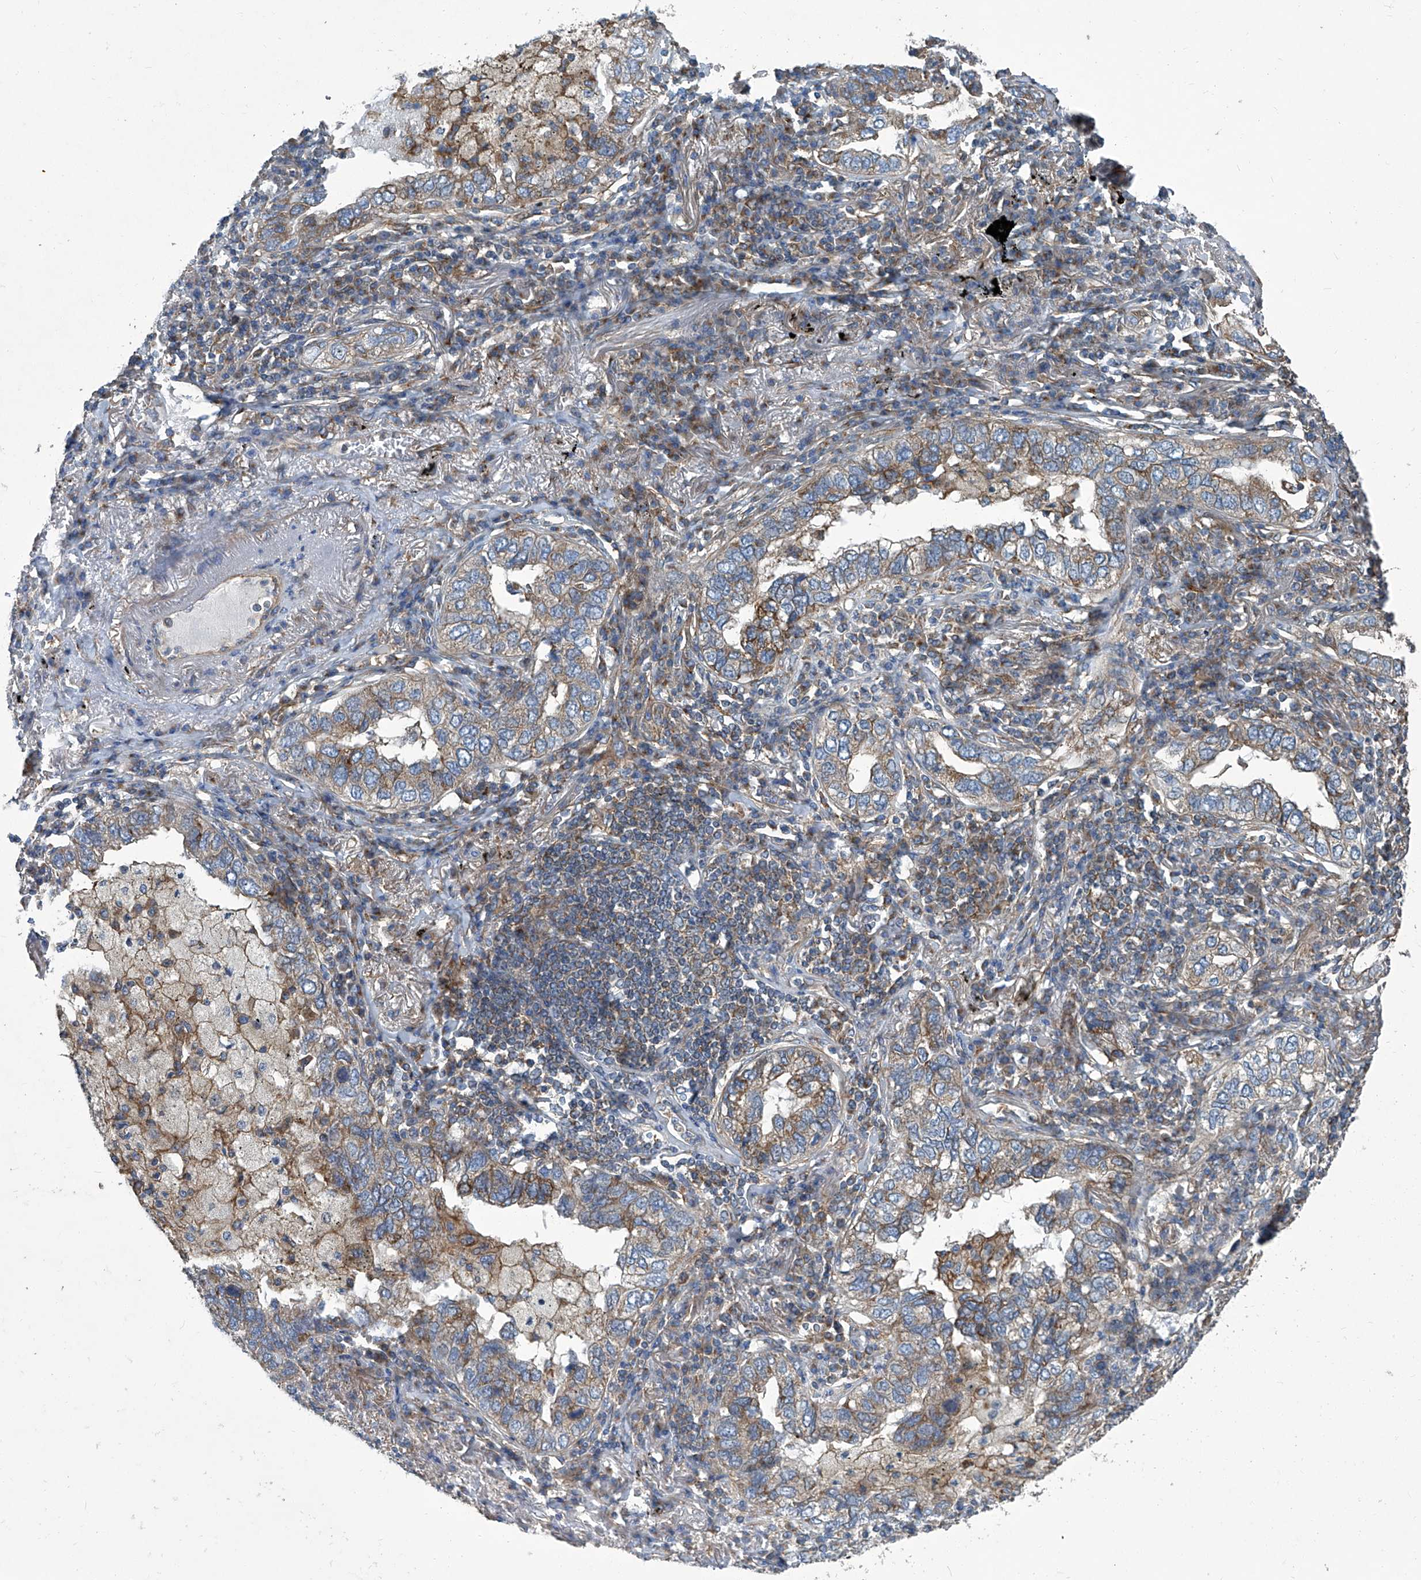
{"staining": {"intensity": "weak", "quantity": ">75%", "location": "cytoplasmic/membranous"}, "tissue": "lung cancer", "cell_type": "Tumor cells", "image_type": "cancer", "snomed": [{"axis": "morphology", "description": "Adenocarcinoma, NOS"}, {"axis": "topography", "description": "Lung"}], "caption": "Lung adenocarcinoma stained with a brown dye exhibits weak cytoplasmic/membranous positive staining in approximately >75% of tumor cells.", "gene": "PIGH", "patient": {"sex": "male", "age": 65}}